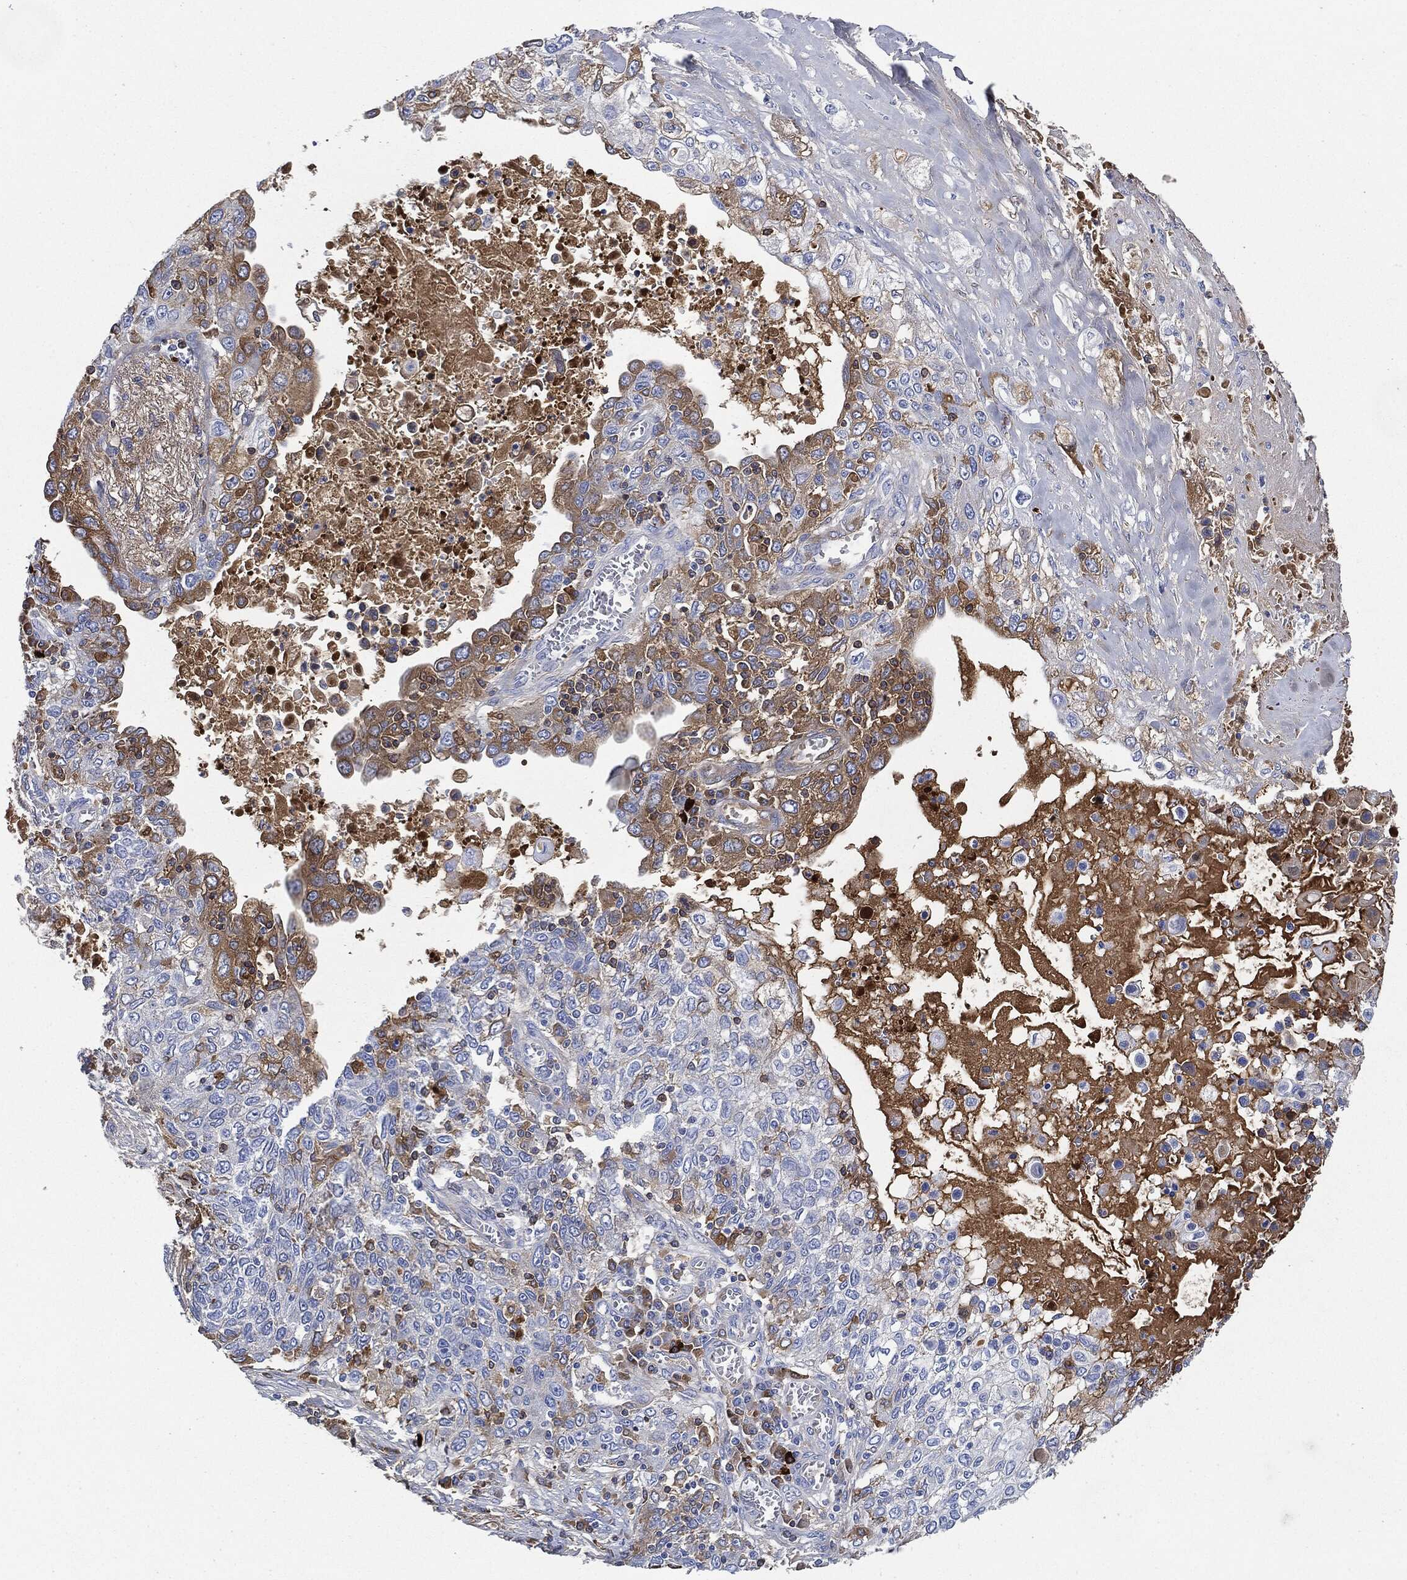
{"staining": {"intensity": "moderate", "quantity": "<25%", "location": "cytoplasmic/membranous"}, "tissue": "lung cancer", "cell_type": "Tumor cells", "image_type": "cancer", "snomed": [{"axis": "morphology", "description": "Squamous cell carcinoma, NOS"}, {"axis": "topography", "description": "Lung"}], "caption": "Tumor cells exhibit low levels of moderate cytoplasmic/membranous positivity in about <25% of cells in squamous cell carcinoma (lung).", "gene": "IGLV6-57", "patient": {"sex": "female", "age": 69}}